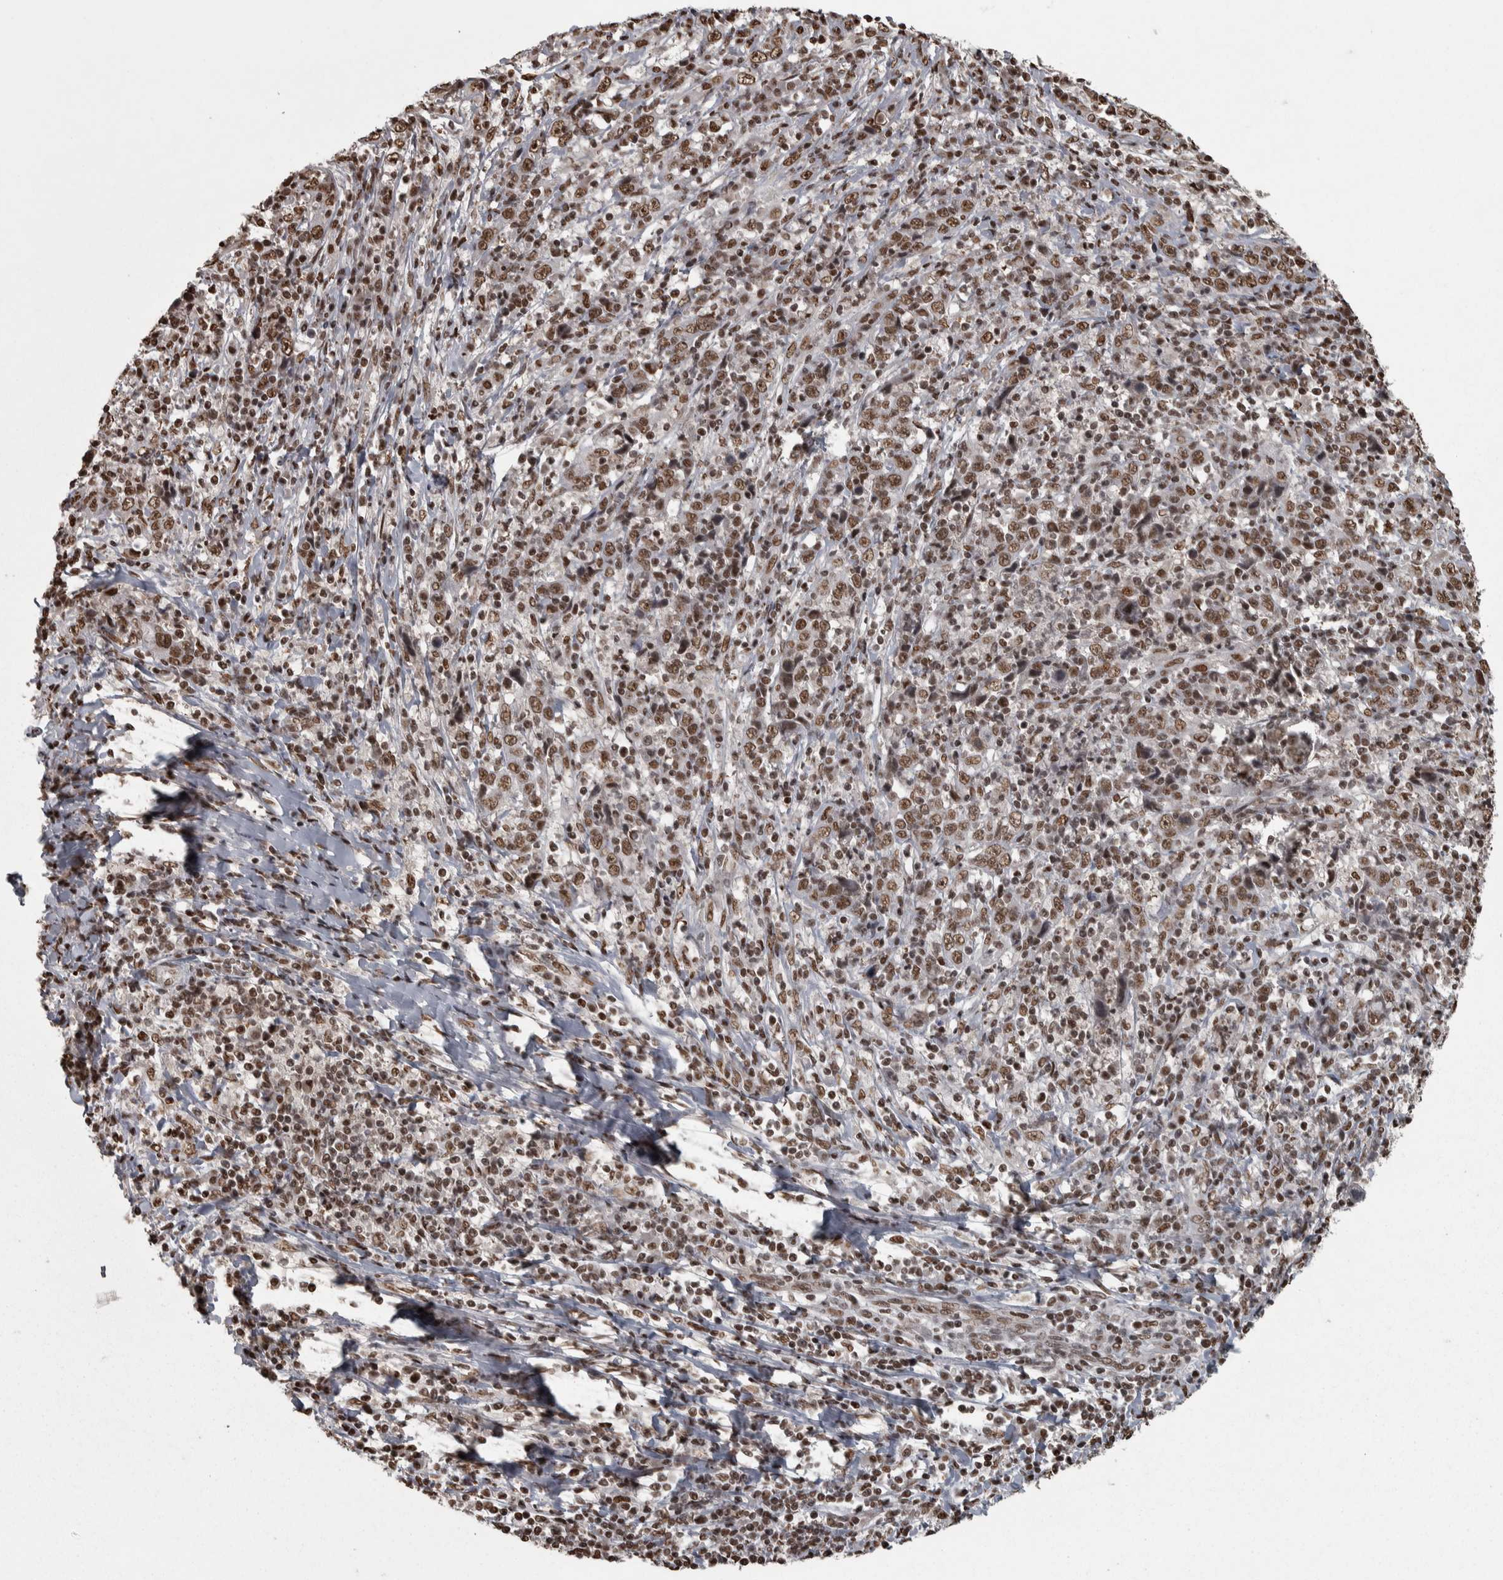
{"staining": {"intensity": "moderate", "quantity": ">75%", "location": "nuclear"}, "tissue": "cervical cancer", "cell_type": "Tumor cells", "image_type": "cancer", "snomed": [{"axis": "morphology", "description": "Squamous cell carcinoma, NOS"}, {"axis": "topography", "description": "Cervix"}], "caption": "About >75% of tumor cells in cervical cancer (squamous cell carcinoma) show moderate nuclear protein staining as visualized by brown immunohistochemical staining.", "gene": "ZFHX4", "patient": {"sex": "female", "age": 46}}